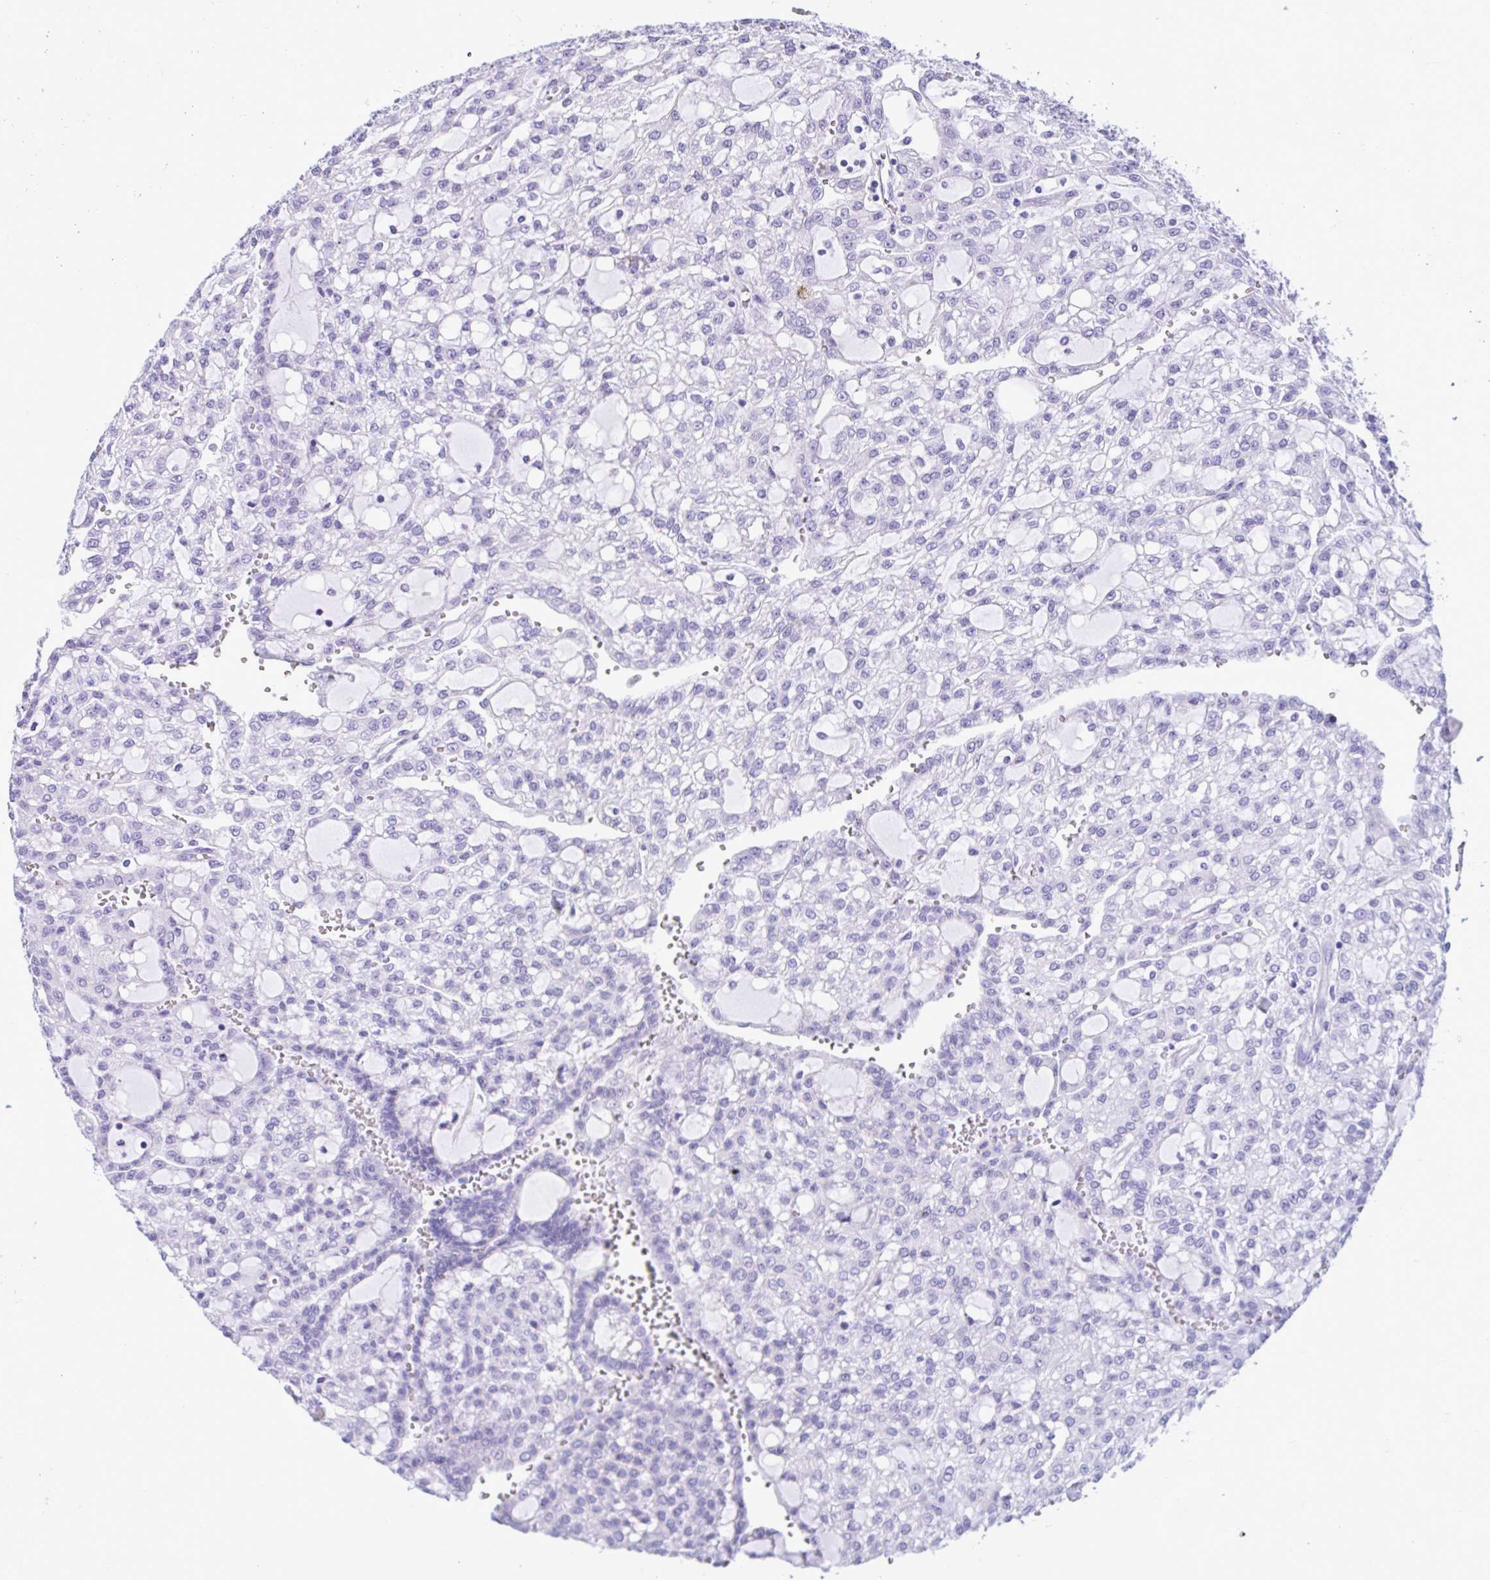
{"staining": {"intensity": "negative", "quantity": "none", "location": "none"}, "tissue": "renal cancer", "cell_type": "Tumor cells", "image_type": "cancer", "snomed": [{"axis": "morphology", "description": "Adenocarcinoma, NOS"}, {"axis": "topography", "description": "Kidney"}], "caption": "DAB (3,3'-diaminobenzidine) immunohistochemical staining of human adenocarcinoma (renal) exhibits no significant staining in tumor cells.", "gene": "OR4N4", "patient": {"sex": "male", "age": 63}}